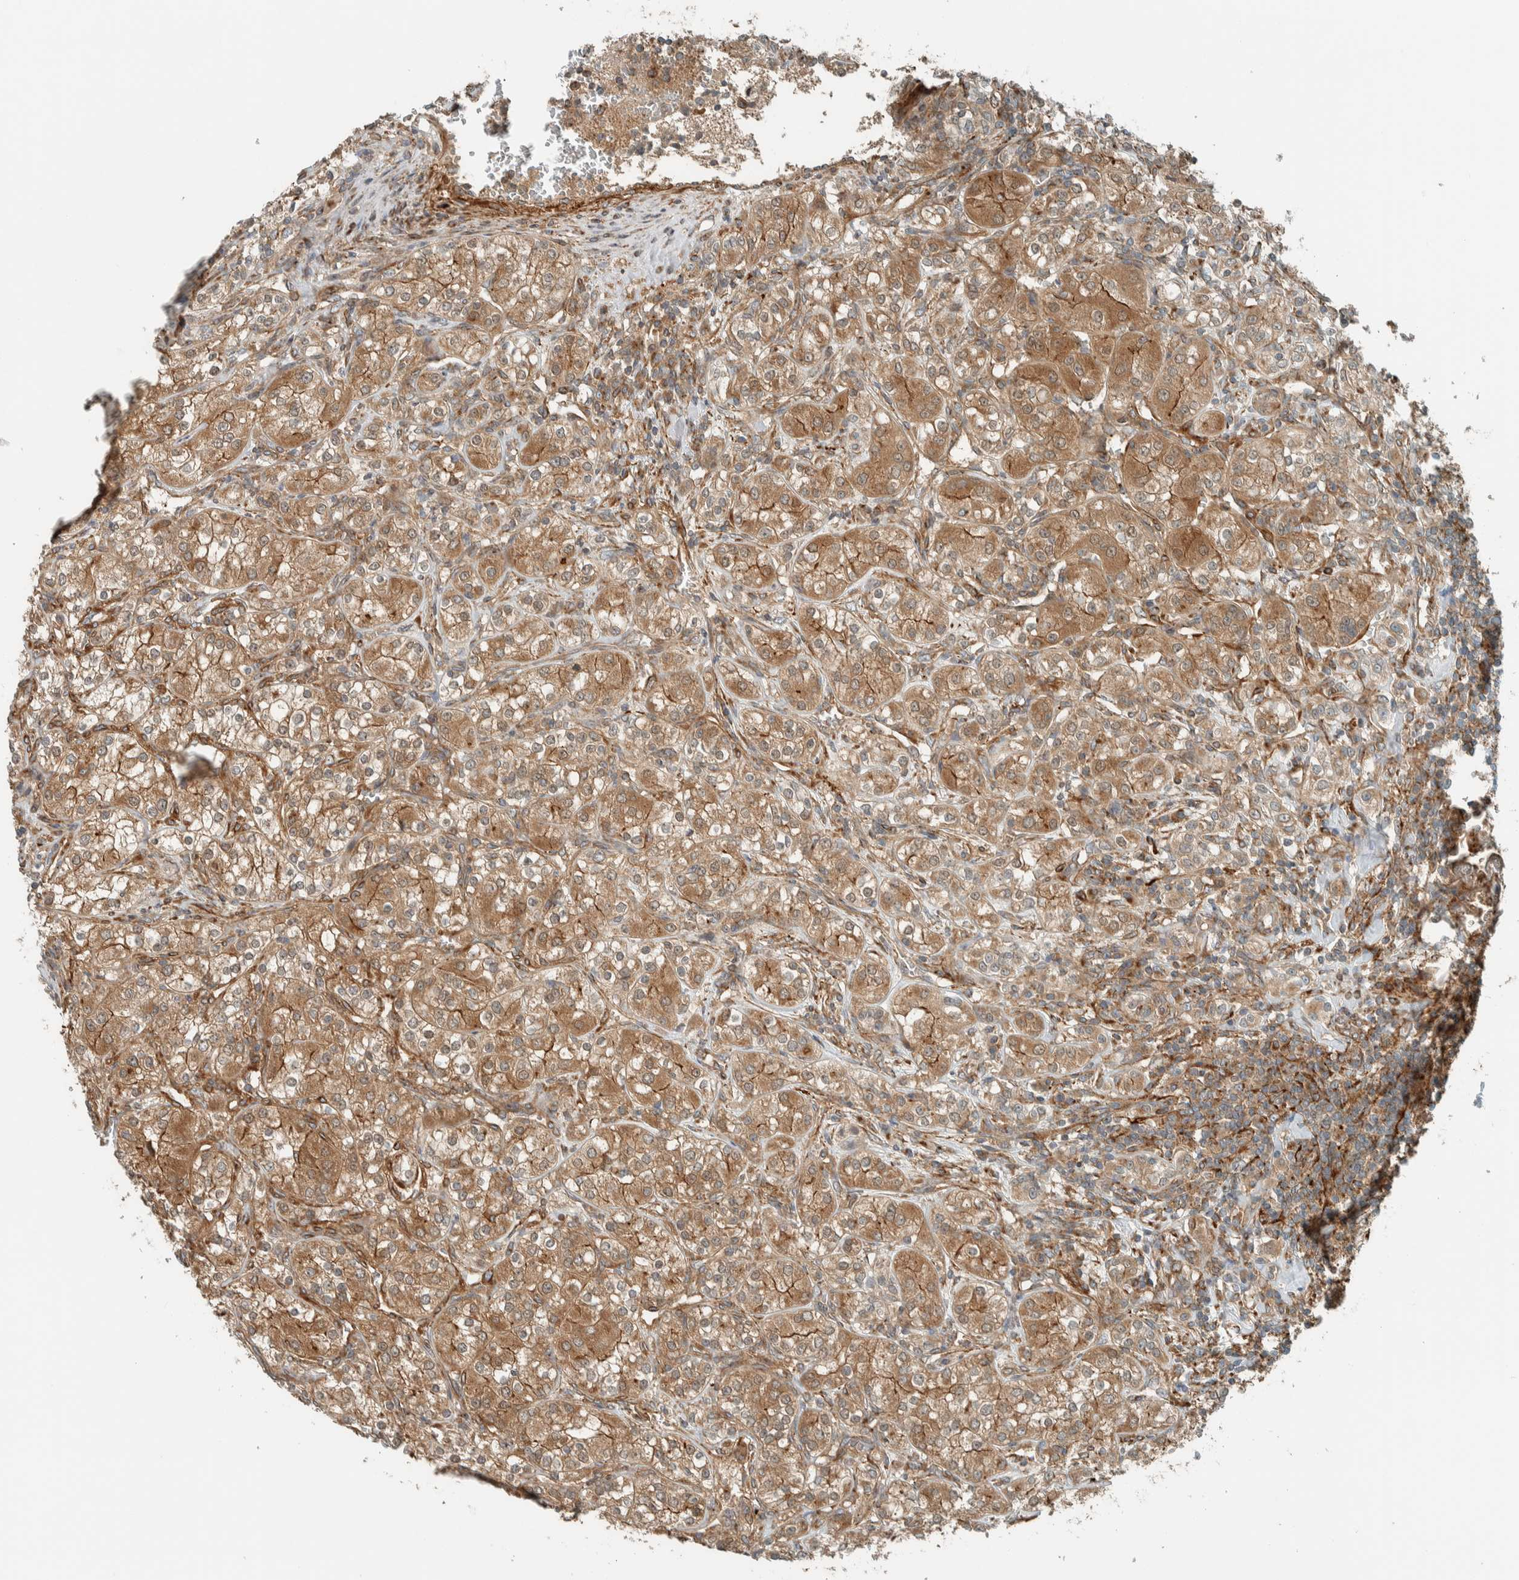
{"staining": {"intensity": "moderate", "quantity": ">75%", "location": "cytoplasmic/membranous"}, "tissue": "renal cancer", "cell_type": "Tumor cells", "image_type": "cancer", "snomed": [{"axis": "morphology", "description": "Adenocarcinoma, NOS"}, {"axis": "topography", "description": "Kidney"}], "caption": "High-magnification brightfield microscopy of renal cancer (adenocarcinoma) stained with DAB (brown) and counterstained with hematoxylin (blue). tumor cells exhibit moderate cytoplasmic/membranous positivity is appreciated in approximately>75% of cells.", "gene": "EXOC7", "patient": {"sex": "male", "age": 77}}